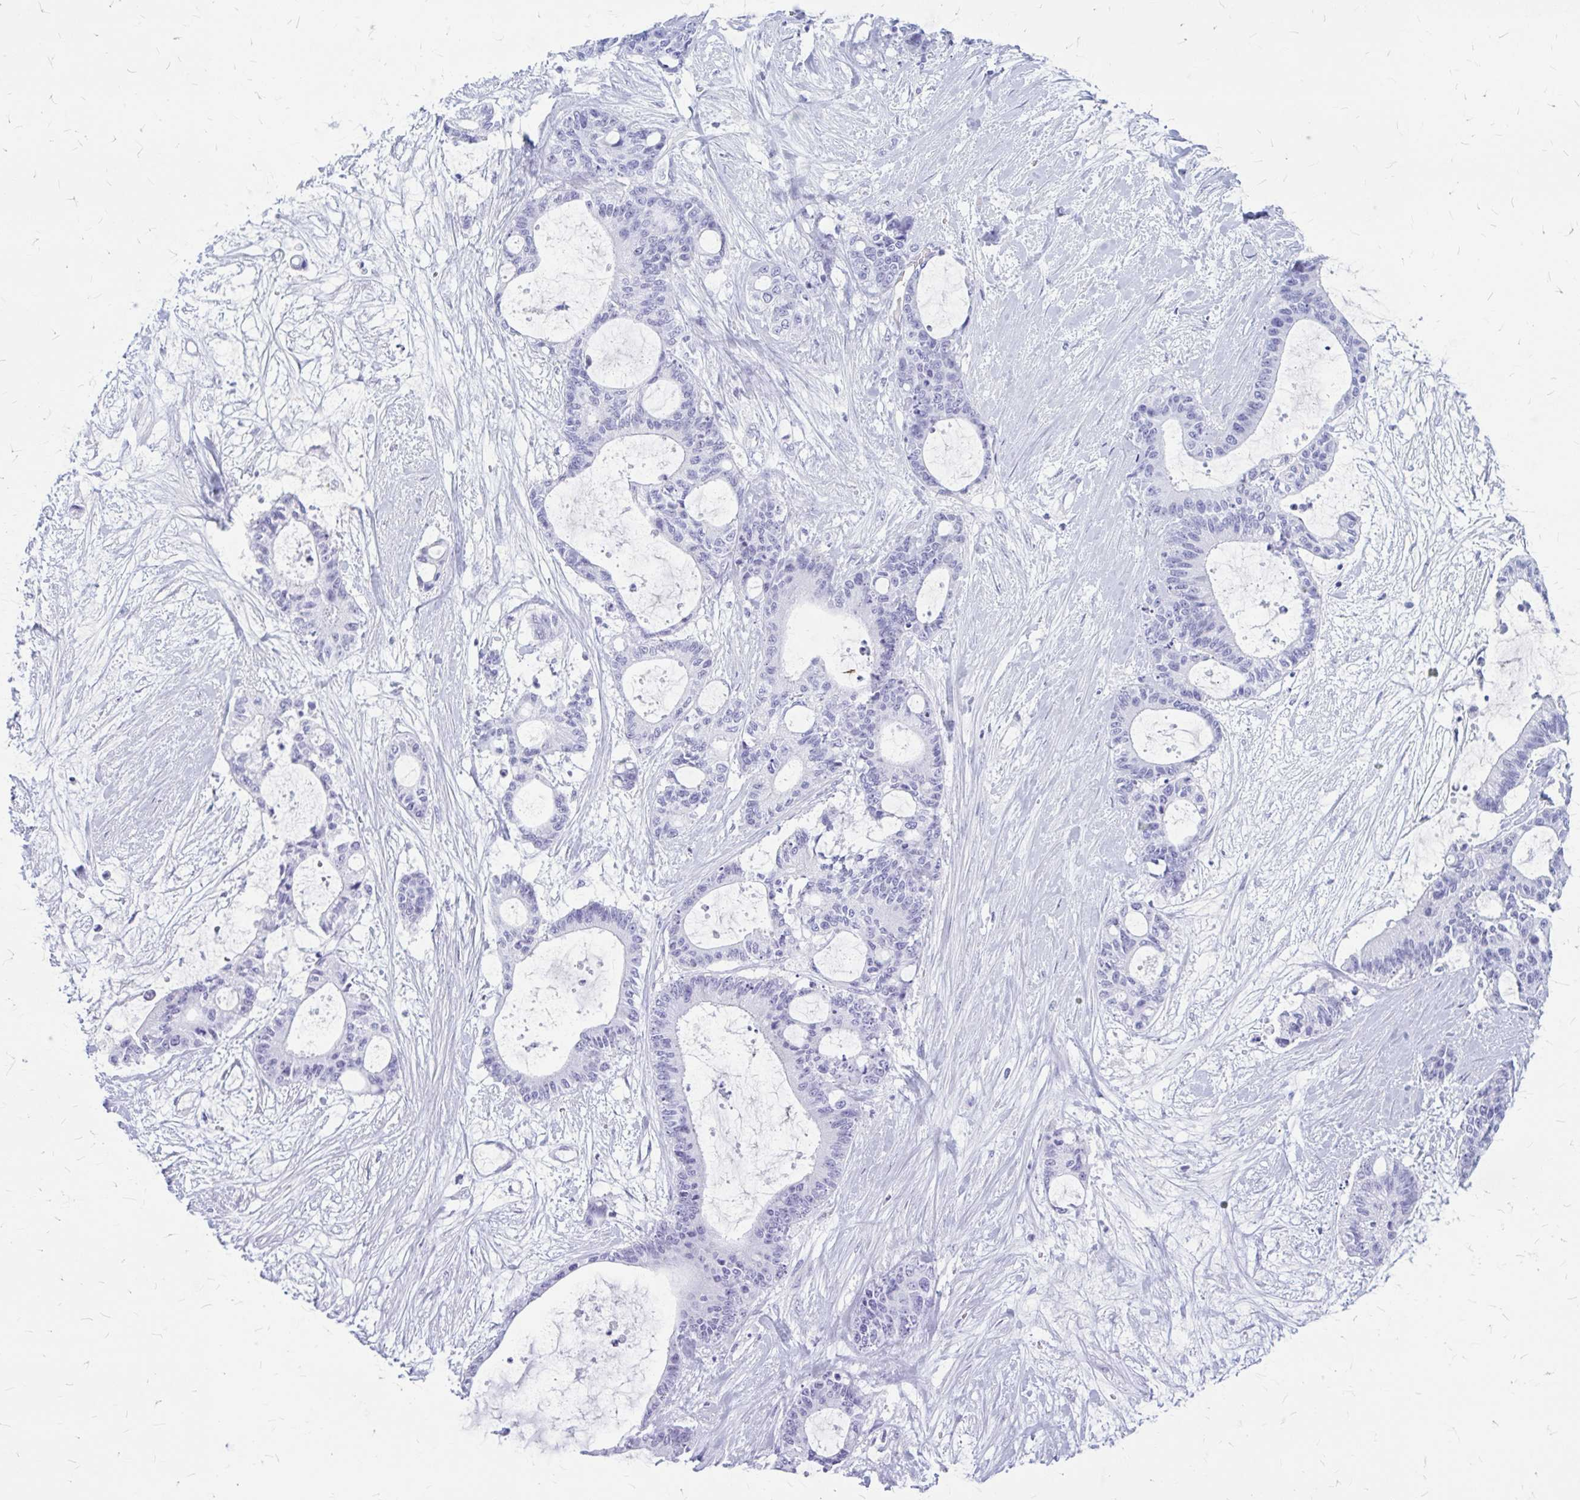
{"staining": {"intensity": "negative", "quantity": "none", "location": "none"}, "tissue": "liver cancer", "cell_type": "Tumor cells", "image_type": "cancer", "snomed": [{"axis": "morphology", "description": "Normal tissue, NOS"}, {"axis": "morphology", "description": "Cholangiocarcinoma"}, {"axis": "topography", "description": "Liver"}, {"axis": "topography", "description": "Peripheral nerve tissue"}], "caption": "DAB (3,3'-diaminobenzidine) immunohistochemical staining of liver cancer demonstrates no significant expression in tumor cells.", "gene": "KLHDC7A", "patient": {"sex": "female", "age": 73}}